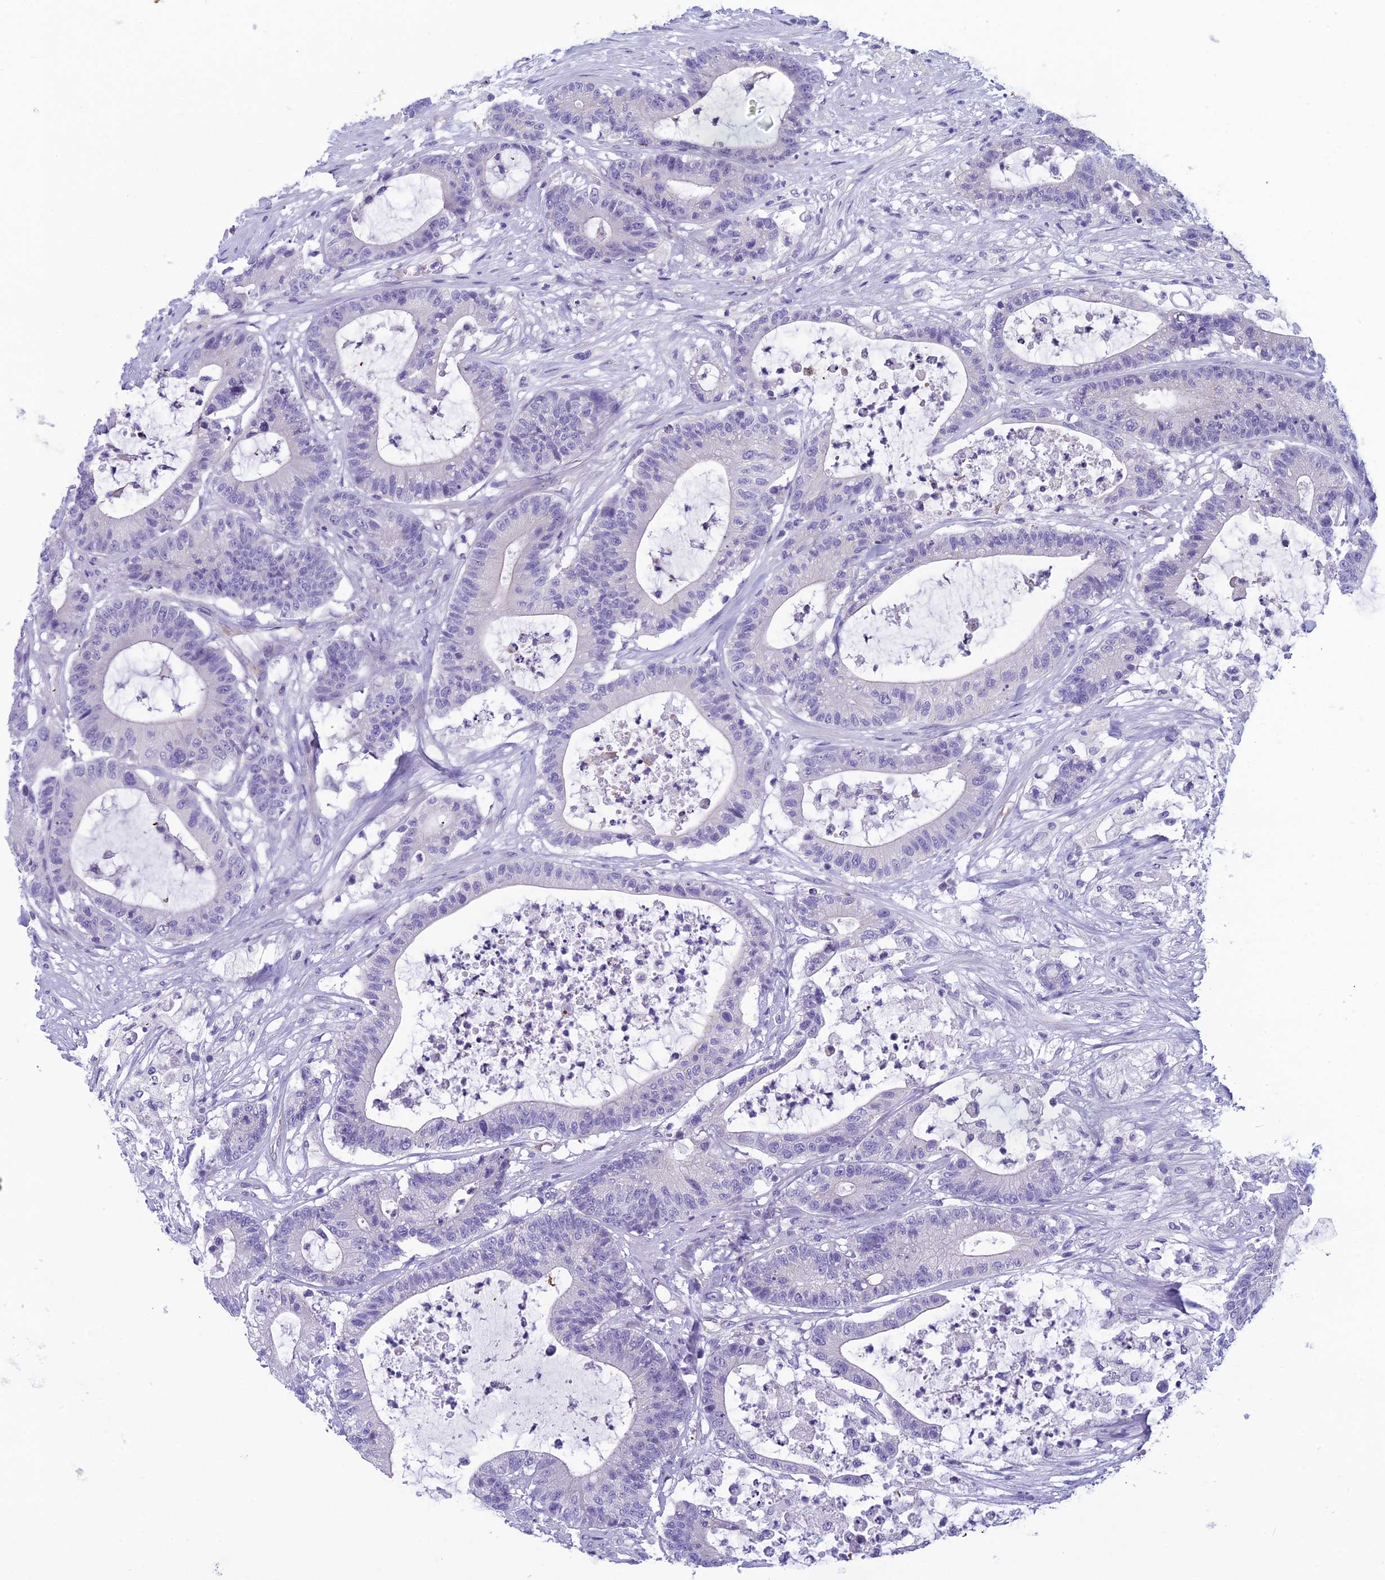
{"staining": {"intensity": "negative", "quantity": "none", "location": "none"}, "tissue": "colorectal cancer", "cell_type": "Tumor cells", "image_type": "cancer", "snomed": [{"axis": "morphology", "description": "Adenocarcinoma, NOS"}, {"axis": "topography", "description": "Colon"}], "caption": "Immunohistochemistry (IHC) photomicrograph of neoplastic tissue: human adenocarcinoma (colorectal) stained with DAB (3,3'-diaminobenzidine) shows no significant protein staining in tumor cells. (Stains: DAB (3,3'-diaminobenzidine) immunohistochemistry (IHC) with hematoxylin counter stain, Microscopy: brightfield microscopy at high magnification).", "gene": "RBM41", "patient": {"sex": "female", "age": 84}}